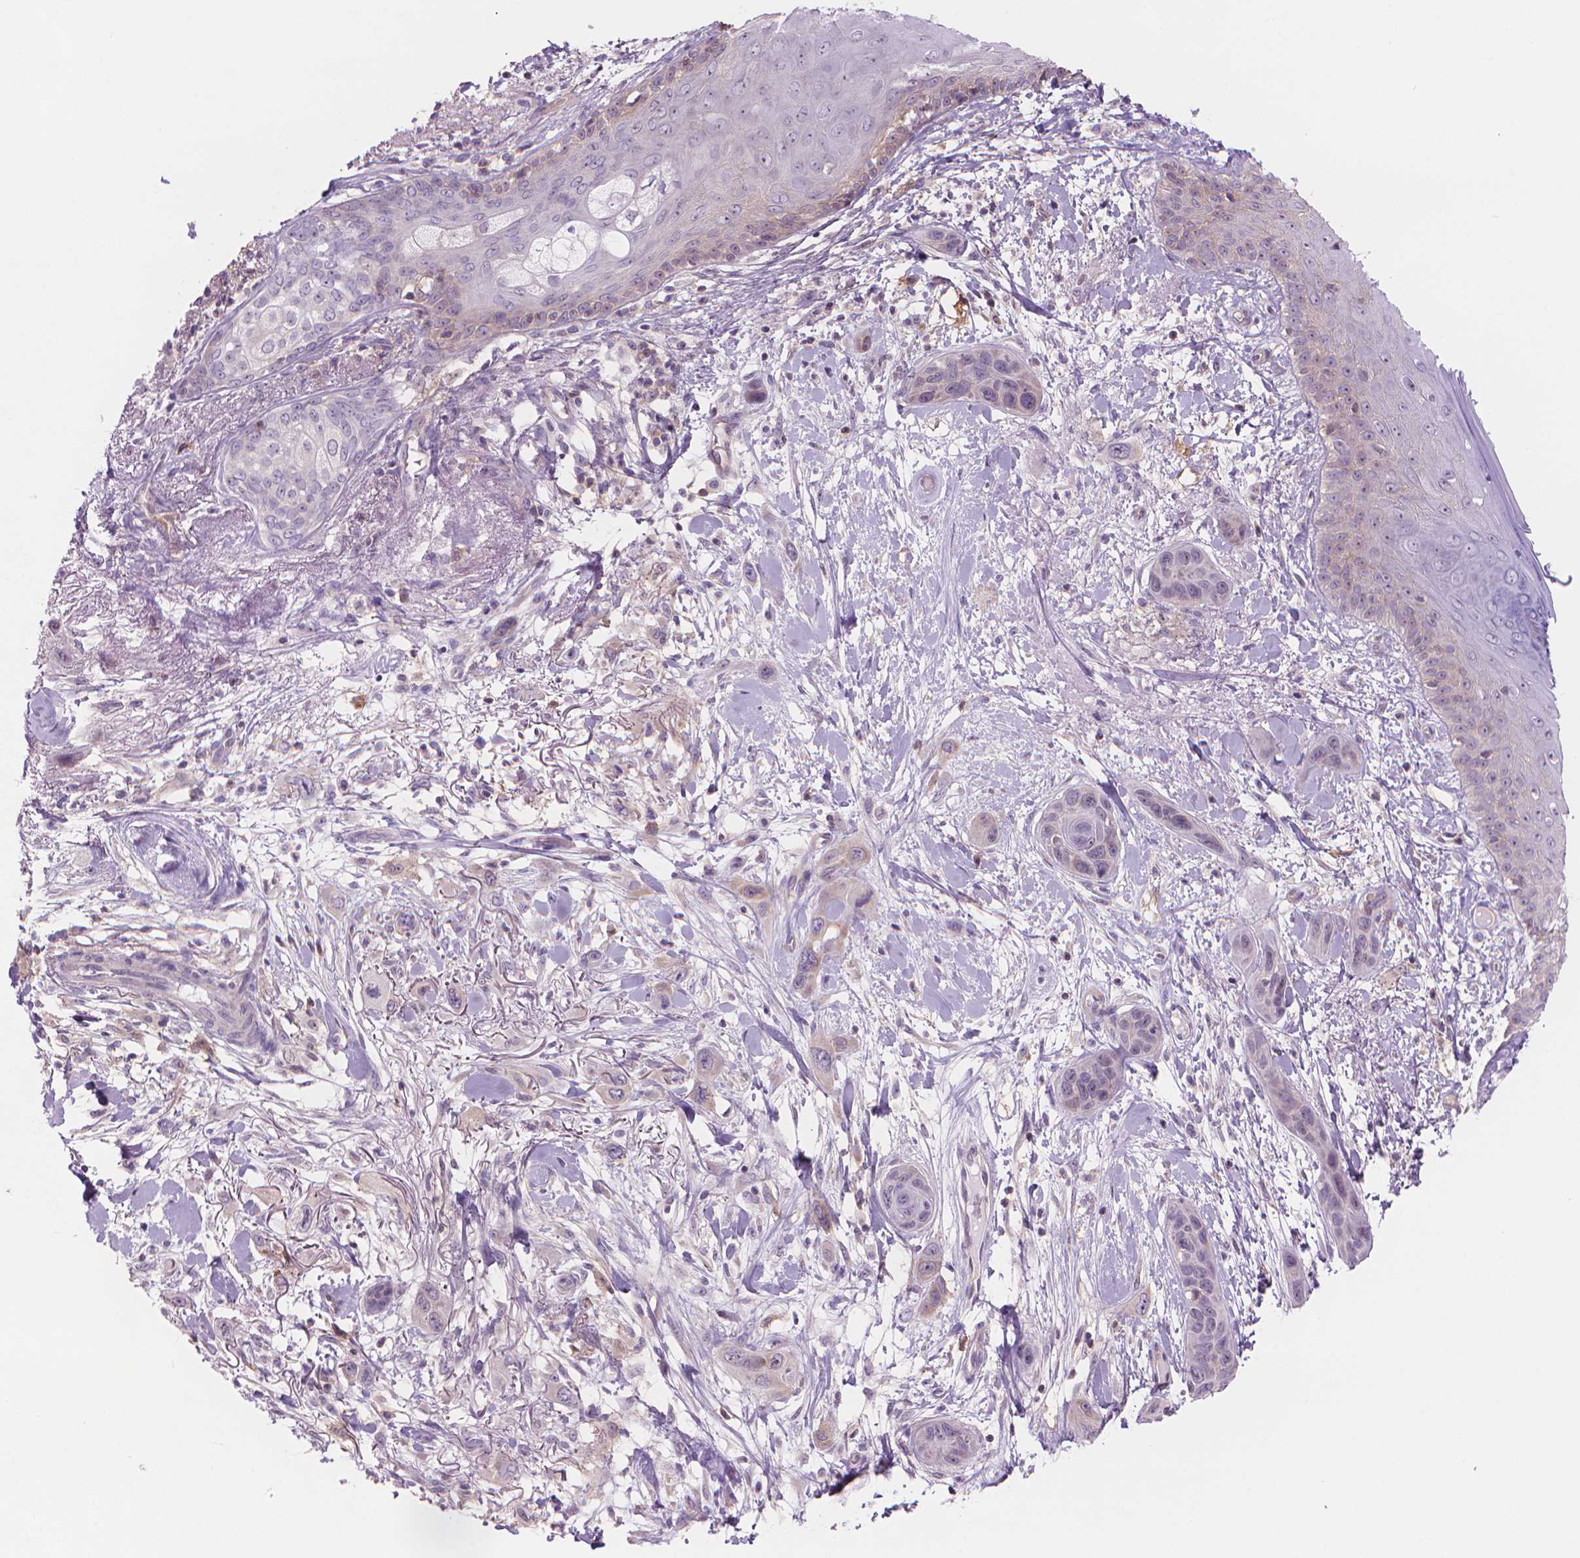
{"staining": {"intensity": "weak", "quantity": "<25%", "location": "cytoplasmic/membranous"}, "tissue": "skin cancer", "cell_type": "Tumor cells", "image_type": "cancer", "snomed": [{"axis": "morphology", "description": "Squamous cell carcinoma, NOS"}, {"axis": "topography", "description": "Skin"}], "caption": "Tumor cells show no significant expression in skin cancer (squamous cell carcinoma). (Brightfield microscopy of DAB immunohistochemistry (IHC) at high magnification).", "gene": "ENSG00000187186", "patient": {"sex": "male", "age": 79}}